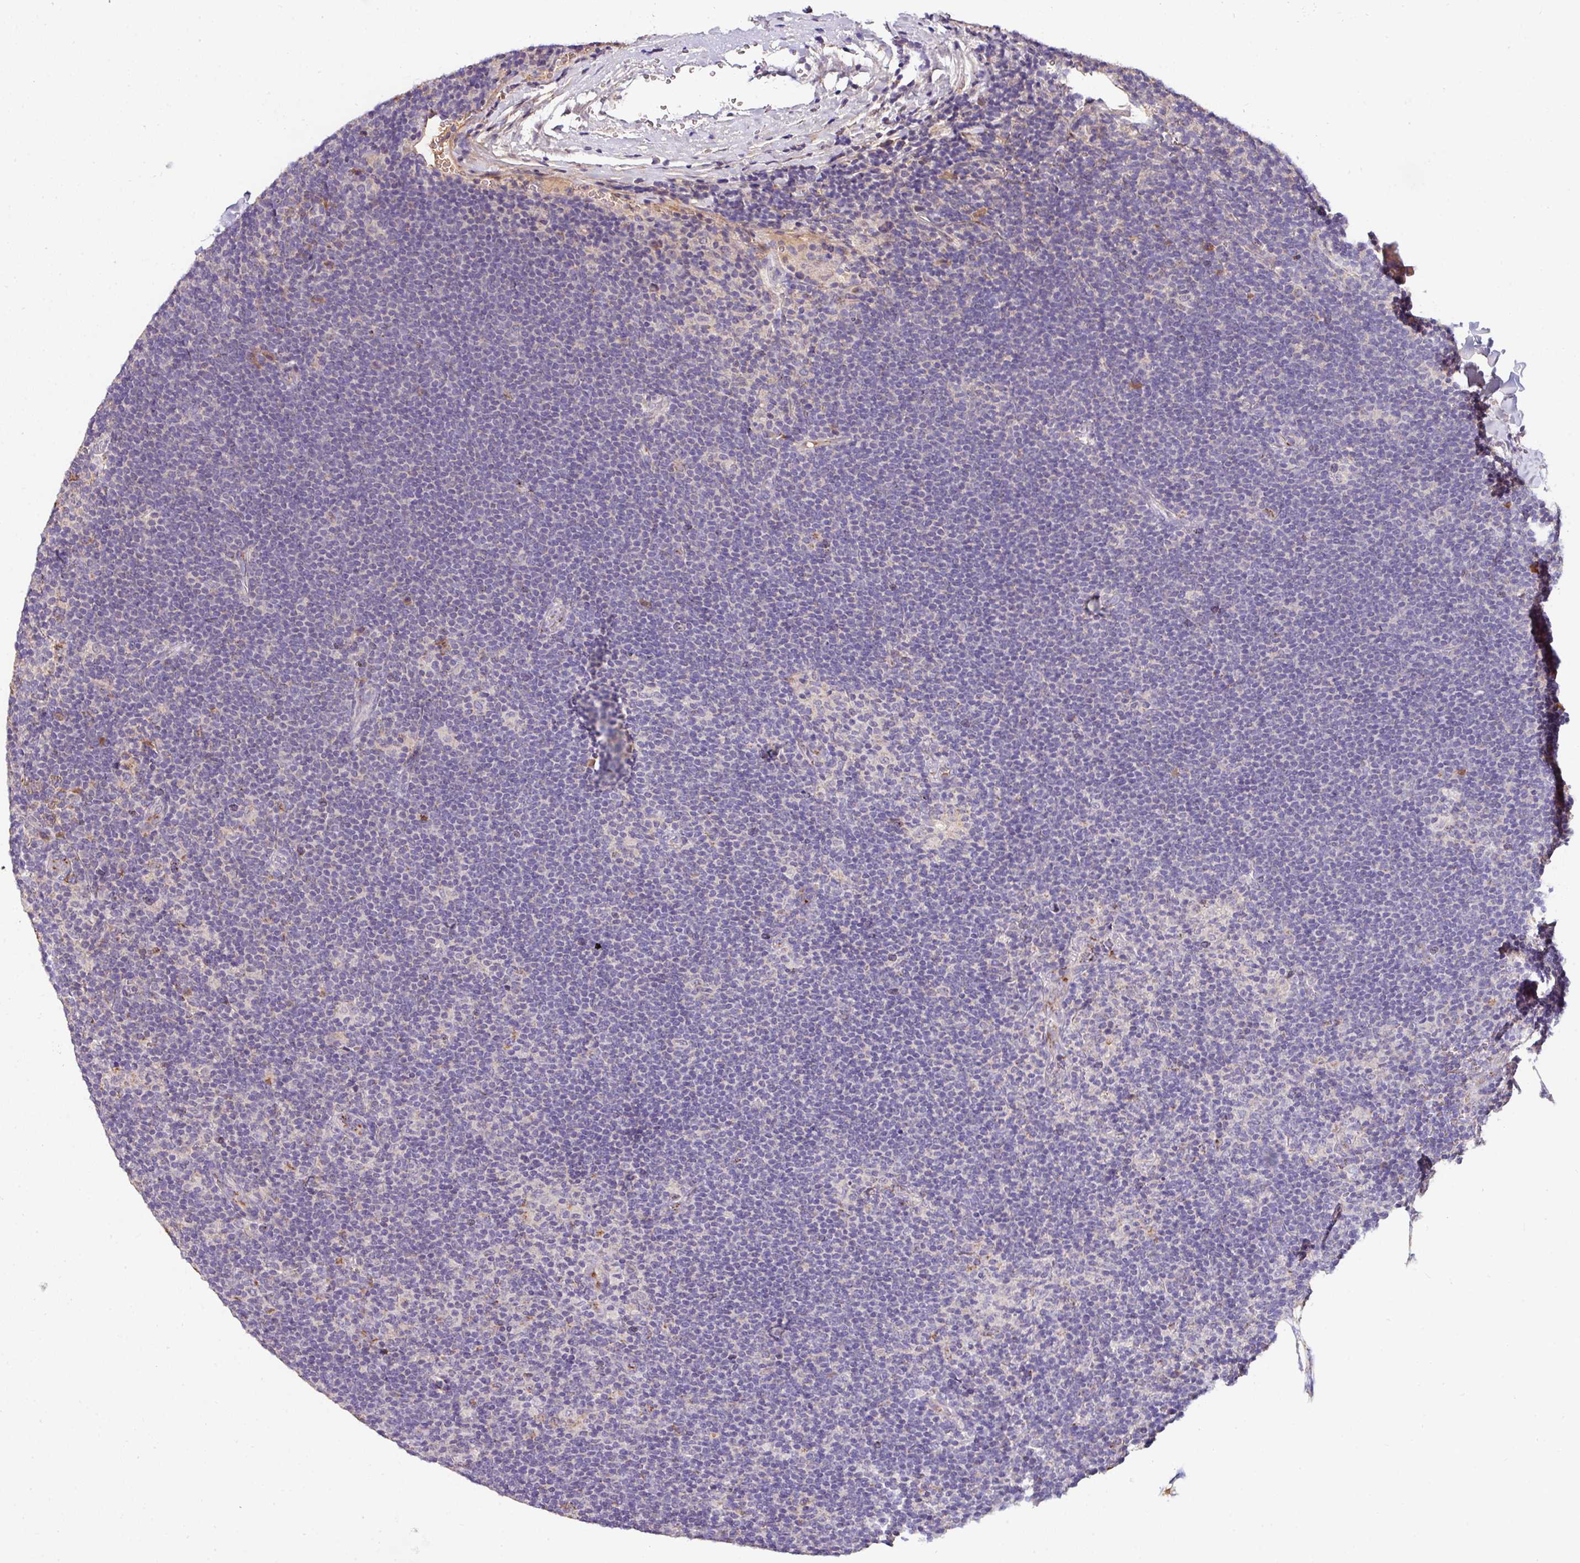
{"staining": {"intensity": "negative", "quantity": "none", "location": "none"}, "tissue": "lymphoma", "cell_type": "Tumor cells", "image_type": "cancer", "snomed": [{"axis": "morphology", "description": "Hodgkin's disease, NOS"}, {"axis": "topography", "description": "Lymph node"}], "caption": "An image of human Hodgkin's disease is negative for staining in tumor cells.", "gene": "CPD", "patient": {"sex": "female", "age": 57}}